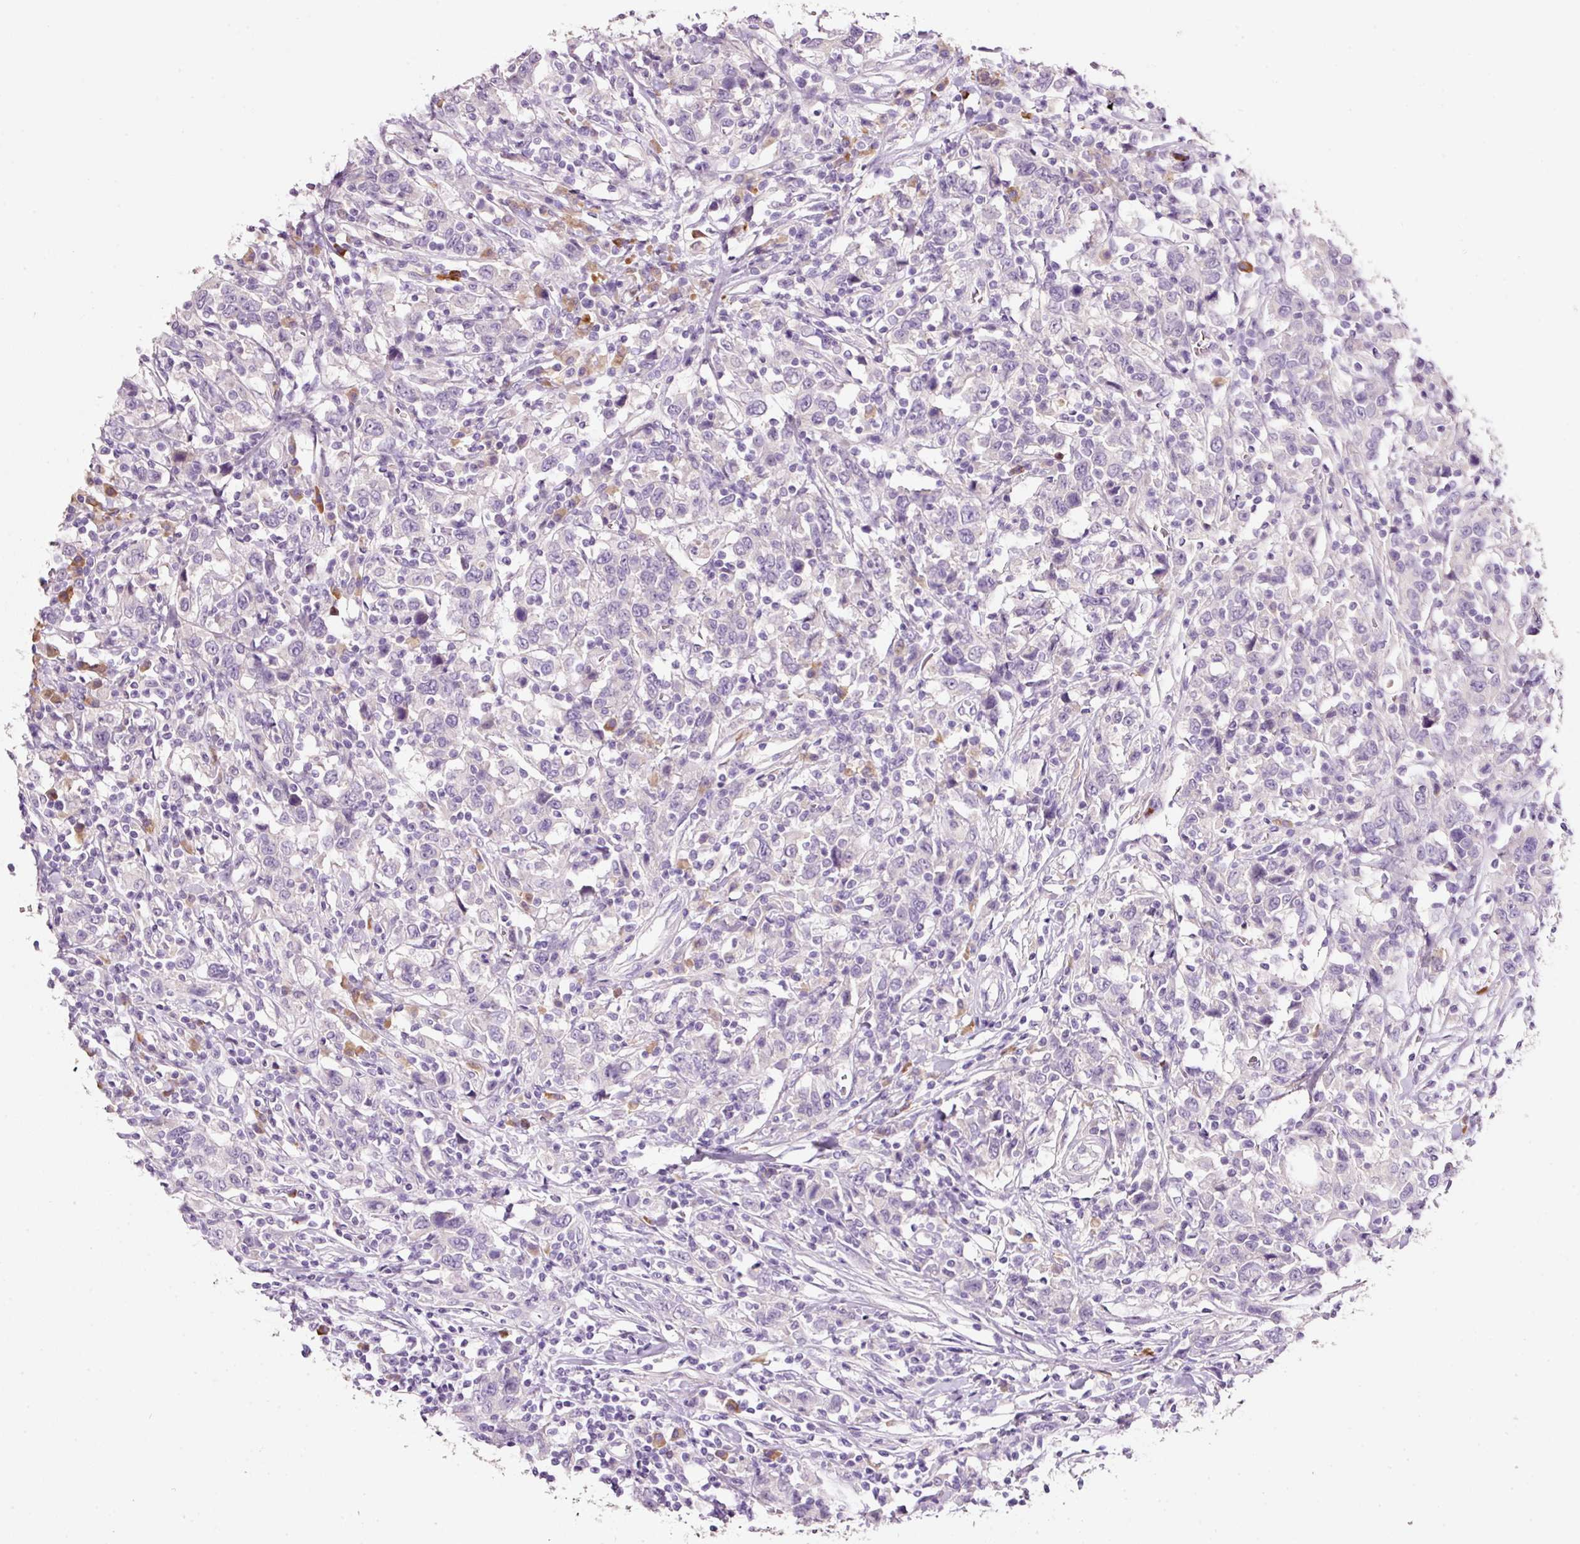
{"staining": {"intensity": "negative", "quantity": "none", "location": "none"}, "tissue": "urothelial cancer", "cell_type": "Tumor cells", "image_type": "cancer", "snomed": [{"axis": "morphology", "description": "Urothelial carcinoma, High grade"}, {"axis": "topography", "description": "Urinary bladder"}], "caption": "Immunohistochemistry of human urothelial cancer reveals no expression in tumor cells. Nuclei are stained in blue.", "gene": "TENT5C", "patient": {"sex": "male", "age": 61}}